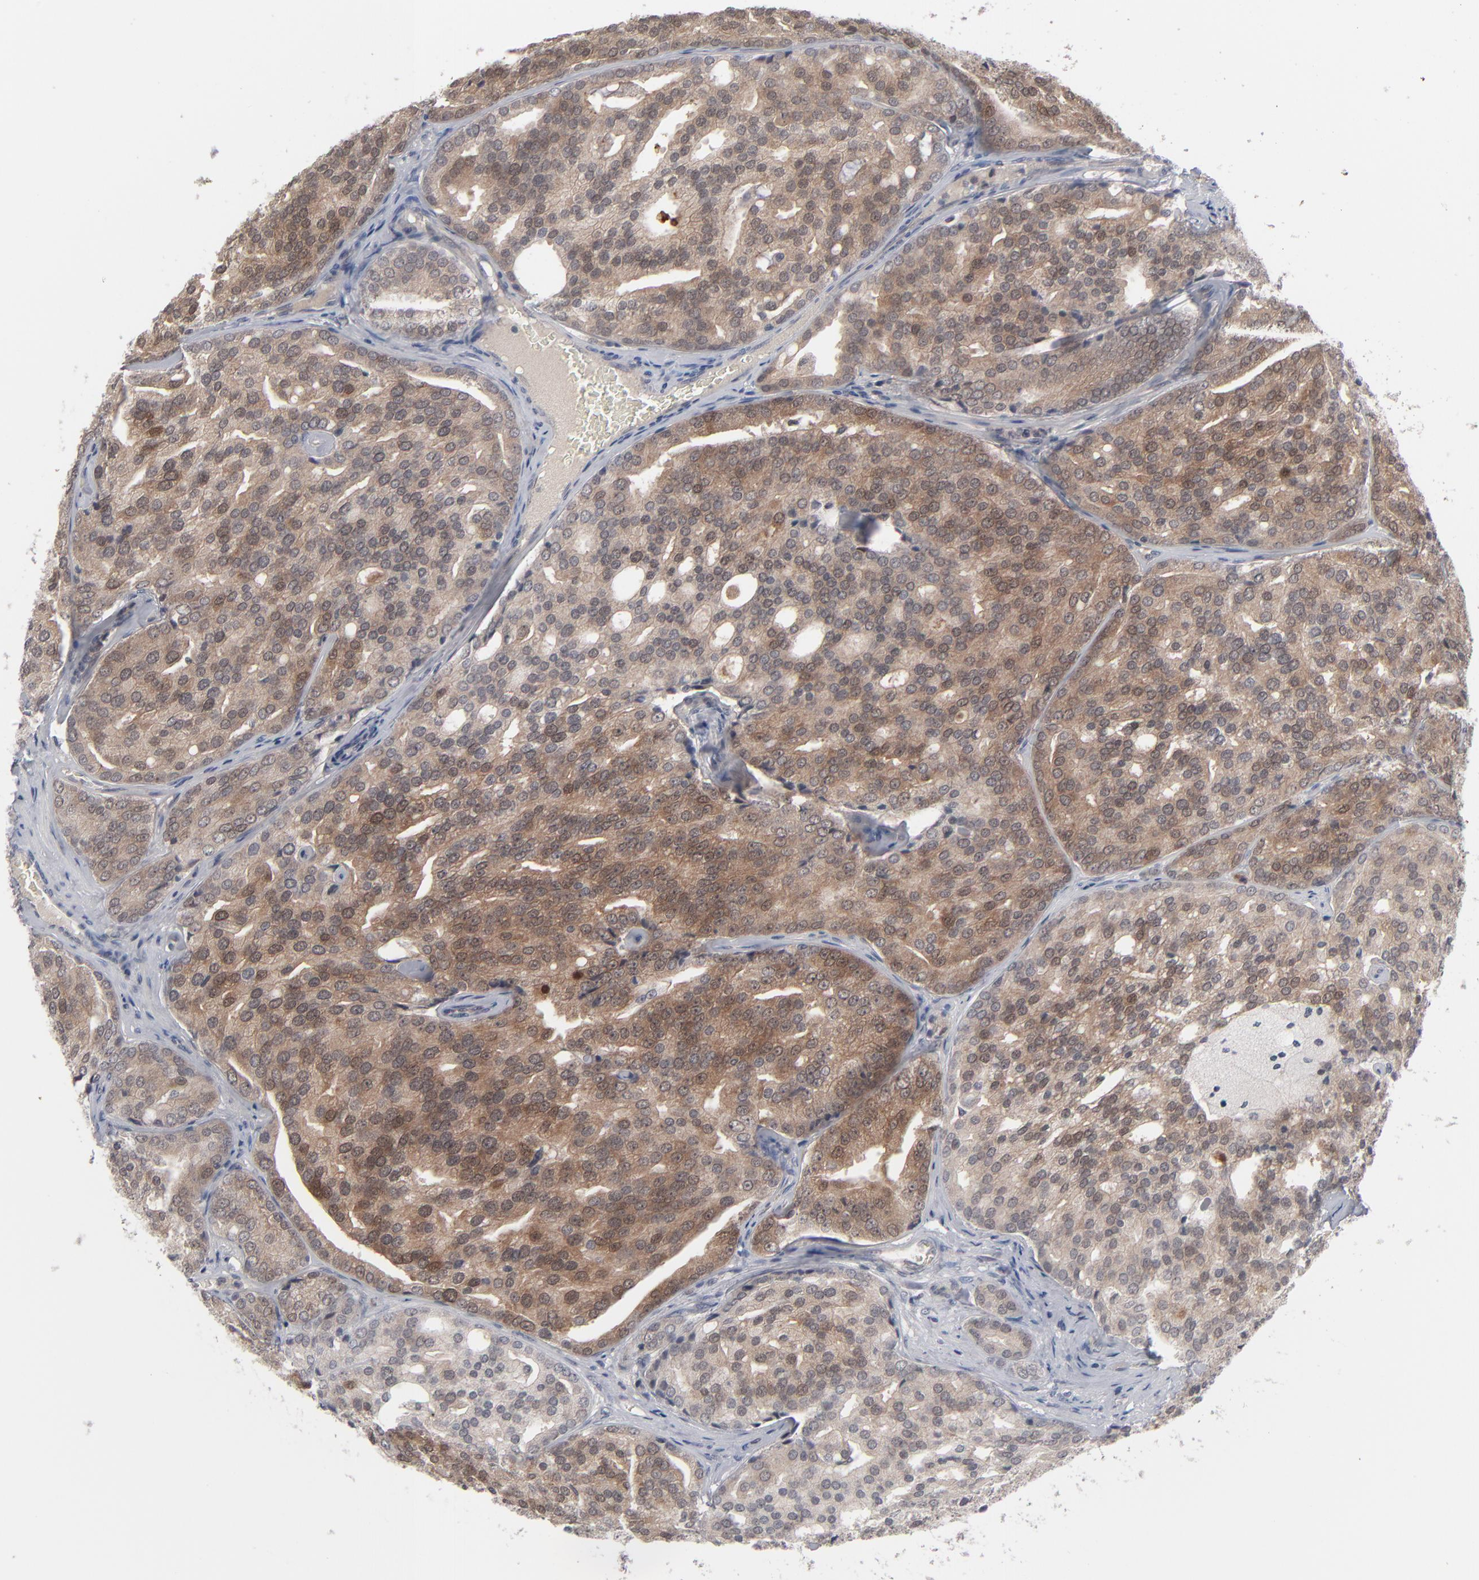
{"staining": {"intensity": "moderate", "quantity": ">75%", "location": "cytoplasmic/membranous"}, "tissue": "prostate cancer", "cell_type": "Tumor cells", "image_type": "cancer", "snomed": [{"axis": "morphology", "description": "Adenocarcinoma, High grade"}, {"axis": "topography", "description": "Prostate"}], "caption": "Prostate adenocarcinoma (high-grade) stained for a protein exhibits moderate cytoplasmic/membranous positivity in tumor cells.", "gene": "POF1B", "patient": {"sex": "male", "age": 64}}